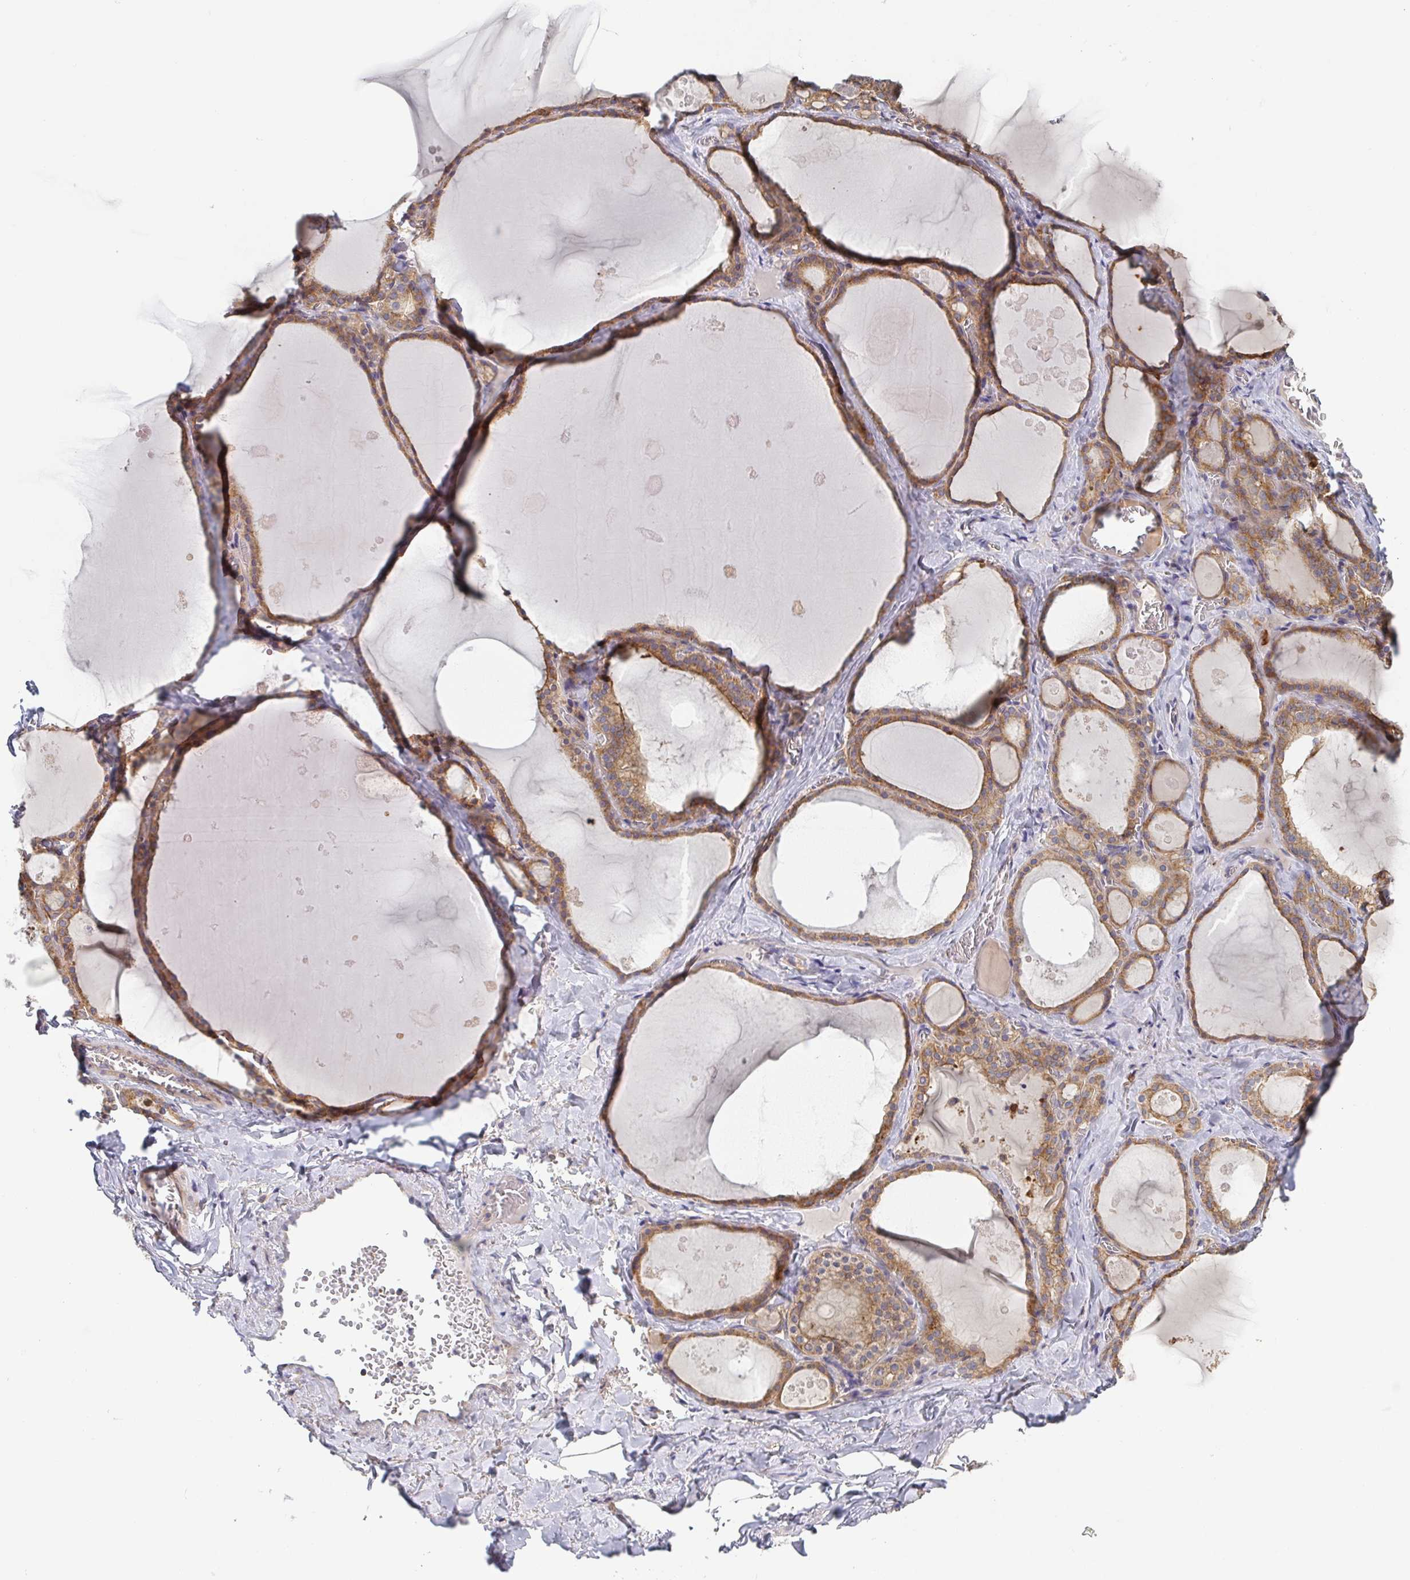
{"staining": {"intensity": "moderate", "quantity": ">75%", "location": "cytoplasmic/membranous"}, "tissue": "thyroid gland", "cell_type": "Glandular cells", "image_type": "normal", "snomed": [{"axis": "morphology", "description": "Normal tissue, NOS"}, {"axis": "topography", "description": "Thyroid gland"}], "caption": "Unremarkable thyroid gland was stained to show a protein in brown. There is medium levels of moderate cytoplasmic/membranous expression in about >75% of glandular cells. The protein is shown in brown color, while the nuclei are stained blue.", "gene": "TUFT1", "patient": {"sex": "male", "age": 56}}